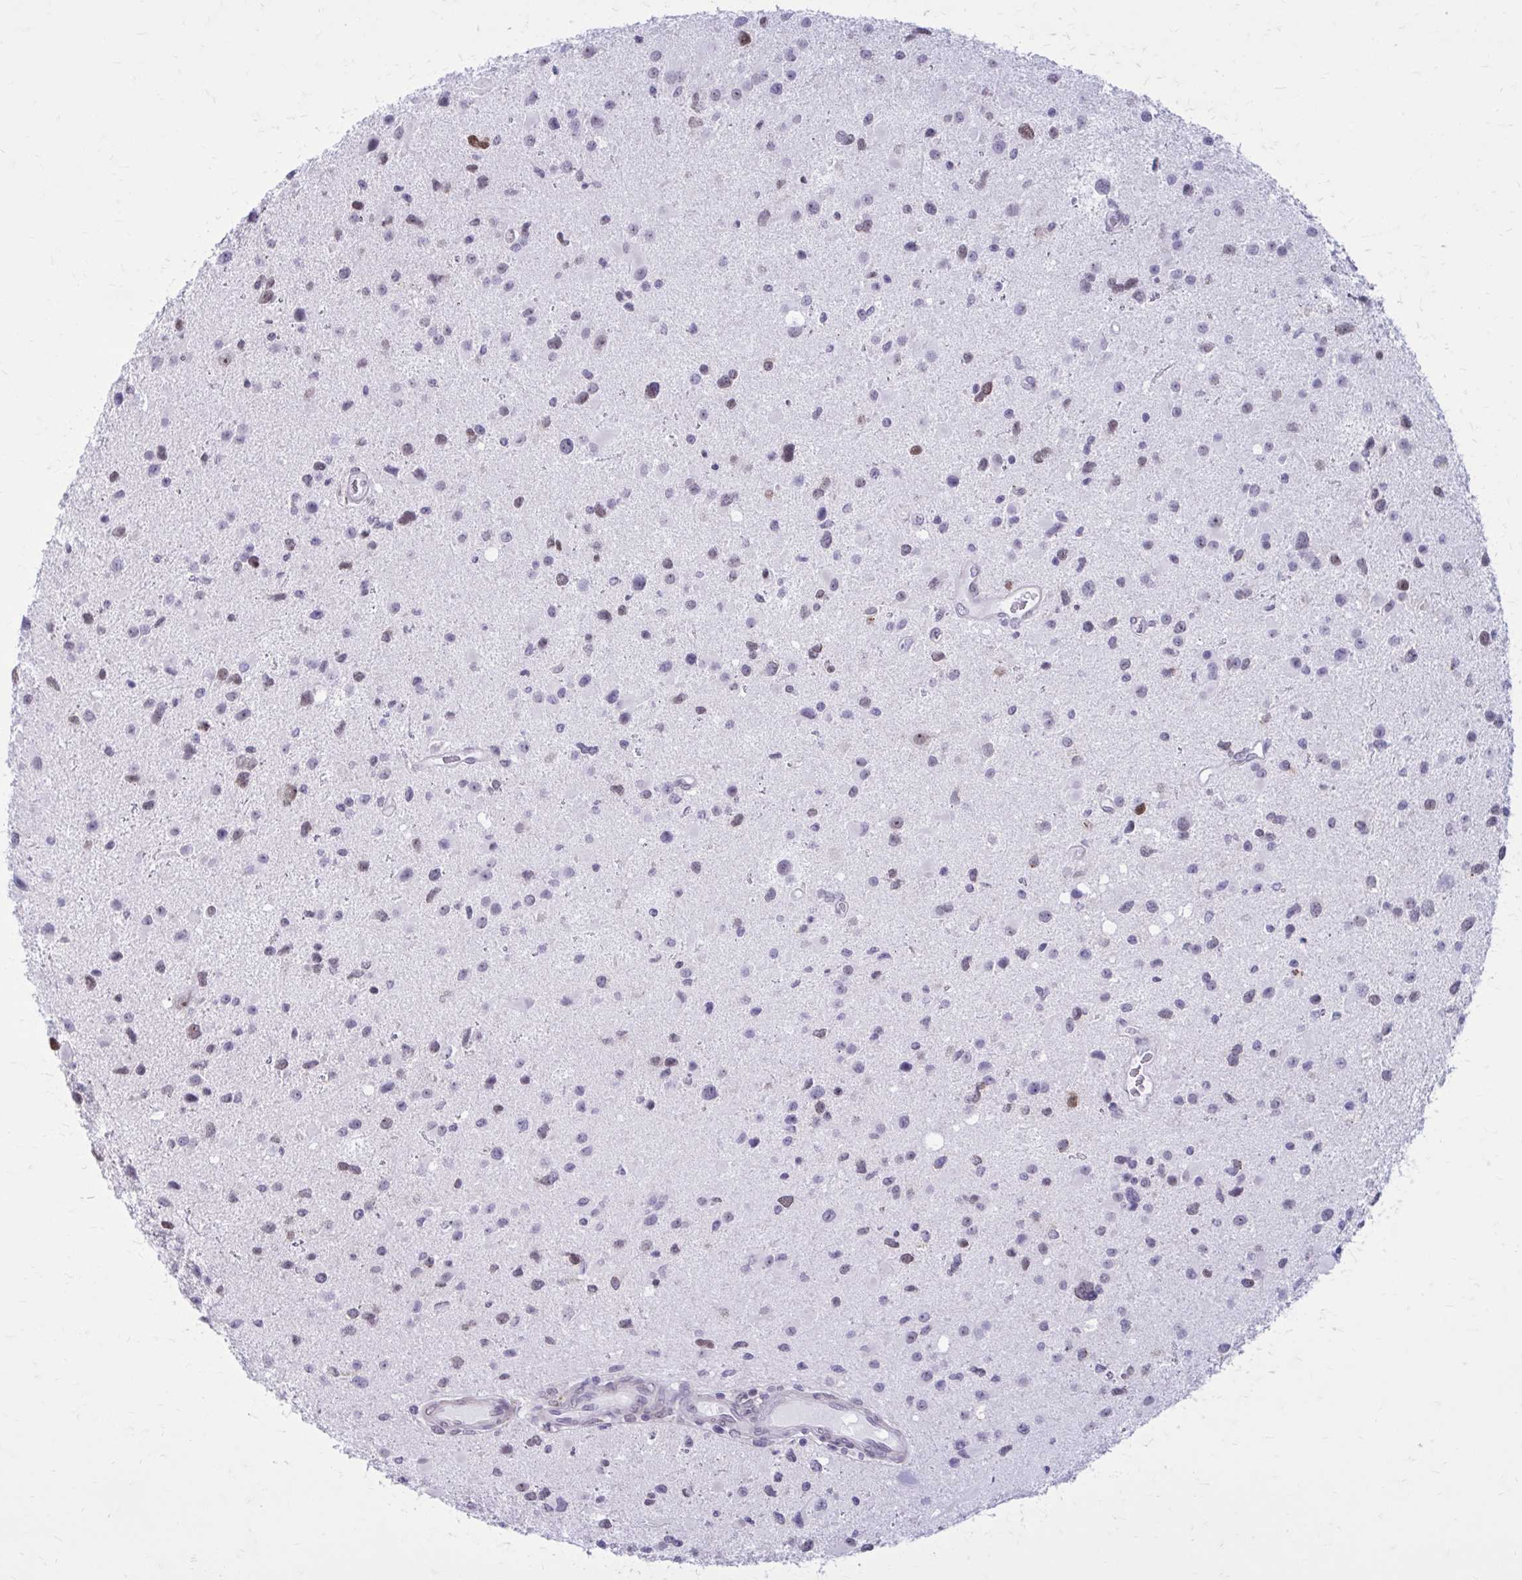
{"staining": {"intensity": "negative", "quantity": "none", "location": "none"}, "tissue": "glioma", "cell_type": "Tumor cells", "image_type": "cancer", "snomed": [{"axis": "morphology", "description": "Glioma, malignant, Low grade"}, {"axis": "topography", "description": "Brain"}], "caption": "Tumor cells are negative for brown protein staining in glioma. (Stains: DAB IHC with hematoxylin counter stain, Microscopy: brightfield microscopy at high magnification).", "gene": "PROSER1", "patient": {"sex": "female", "age": 32}}